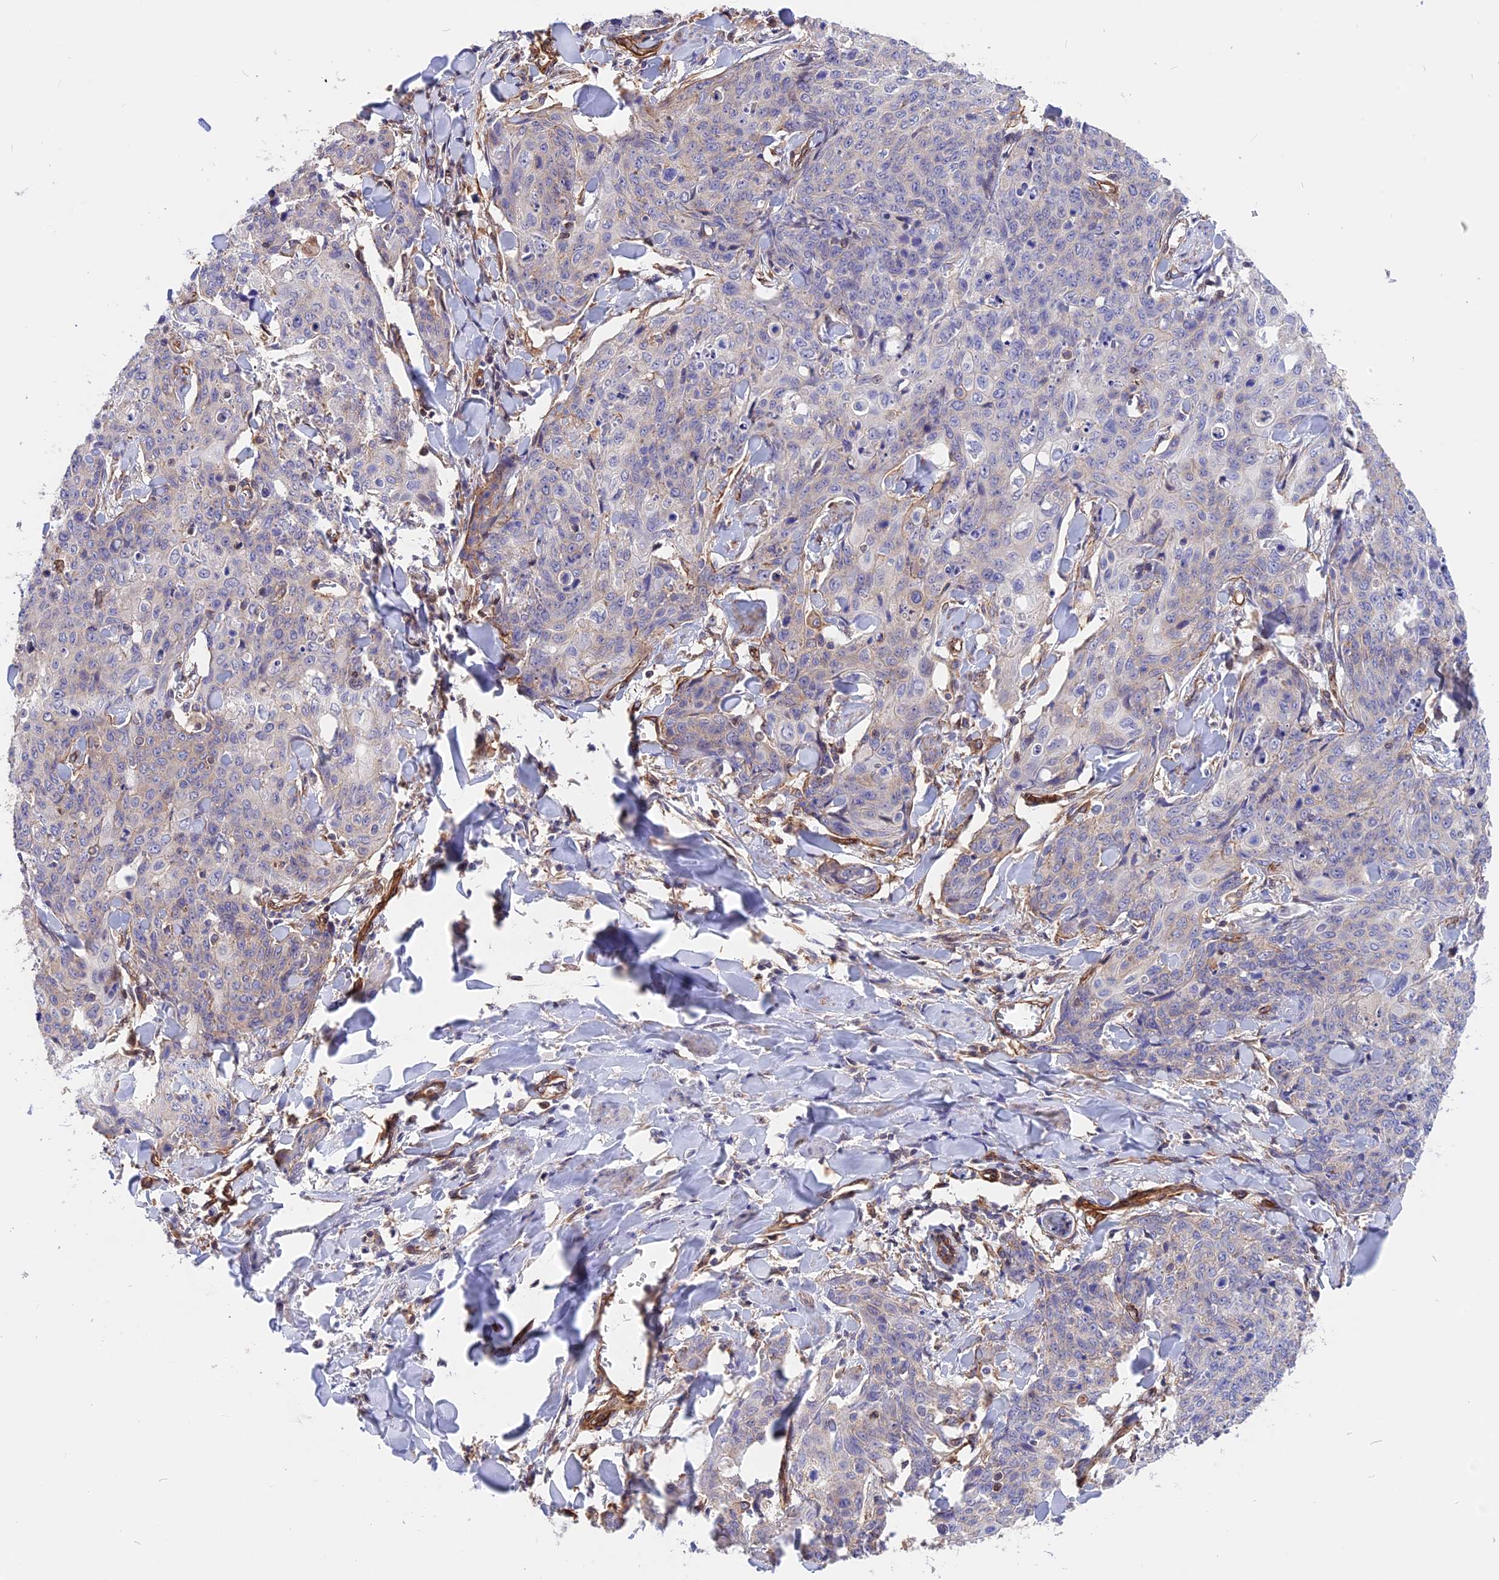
{"staining": {"intensity": "negative", "quantity": "none", "location": "none"}, "tissue": "skin cancer", "cell_type": "Tumor cells", "image_type": "cancer", "snomed": [{"axis": "morphology", "description": "Squamous cell carcinoma, NOS"}, {"axis": "topography", "description": "Skin"}, {"axis": "topography", "description": "Vulva"}], "caption": "Tumor cells show no significant protein expression in skin squamous cell carcinoma. (Brightfield microscopy of DAB (3,3'-diaminobenzidine) IHC at high magnification).", "gene": "R3HDM4", "patient": {"sex": "female", "age": 85}}